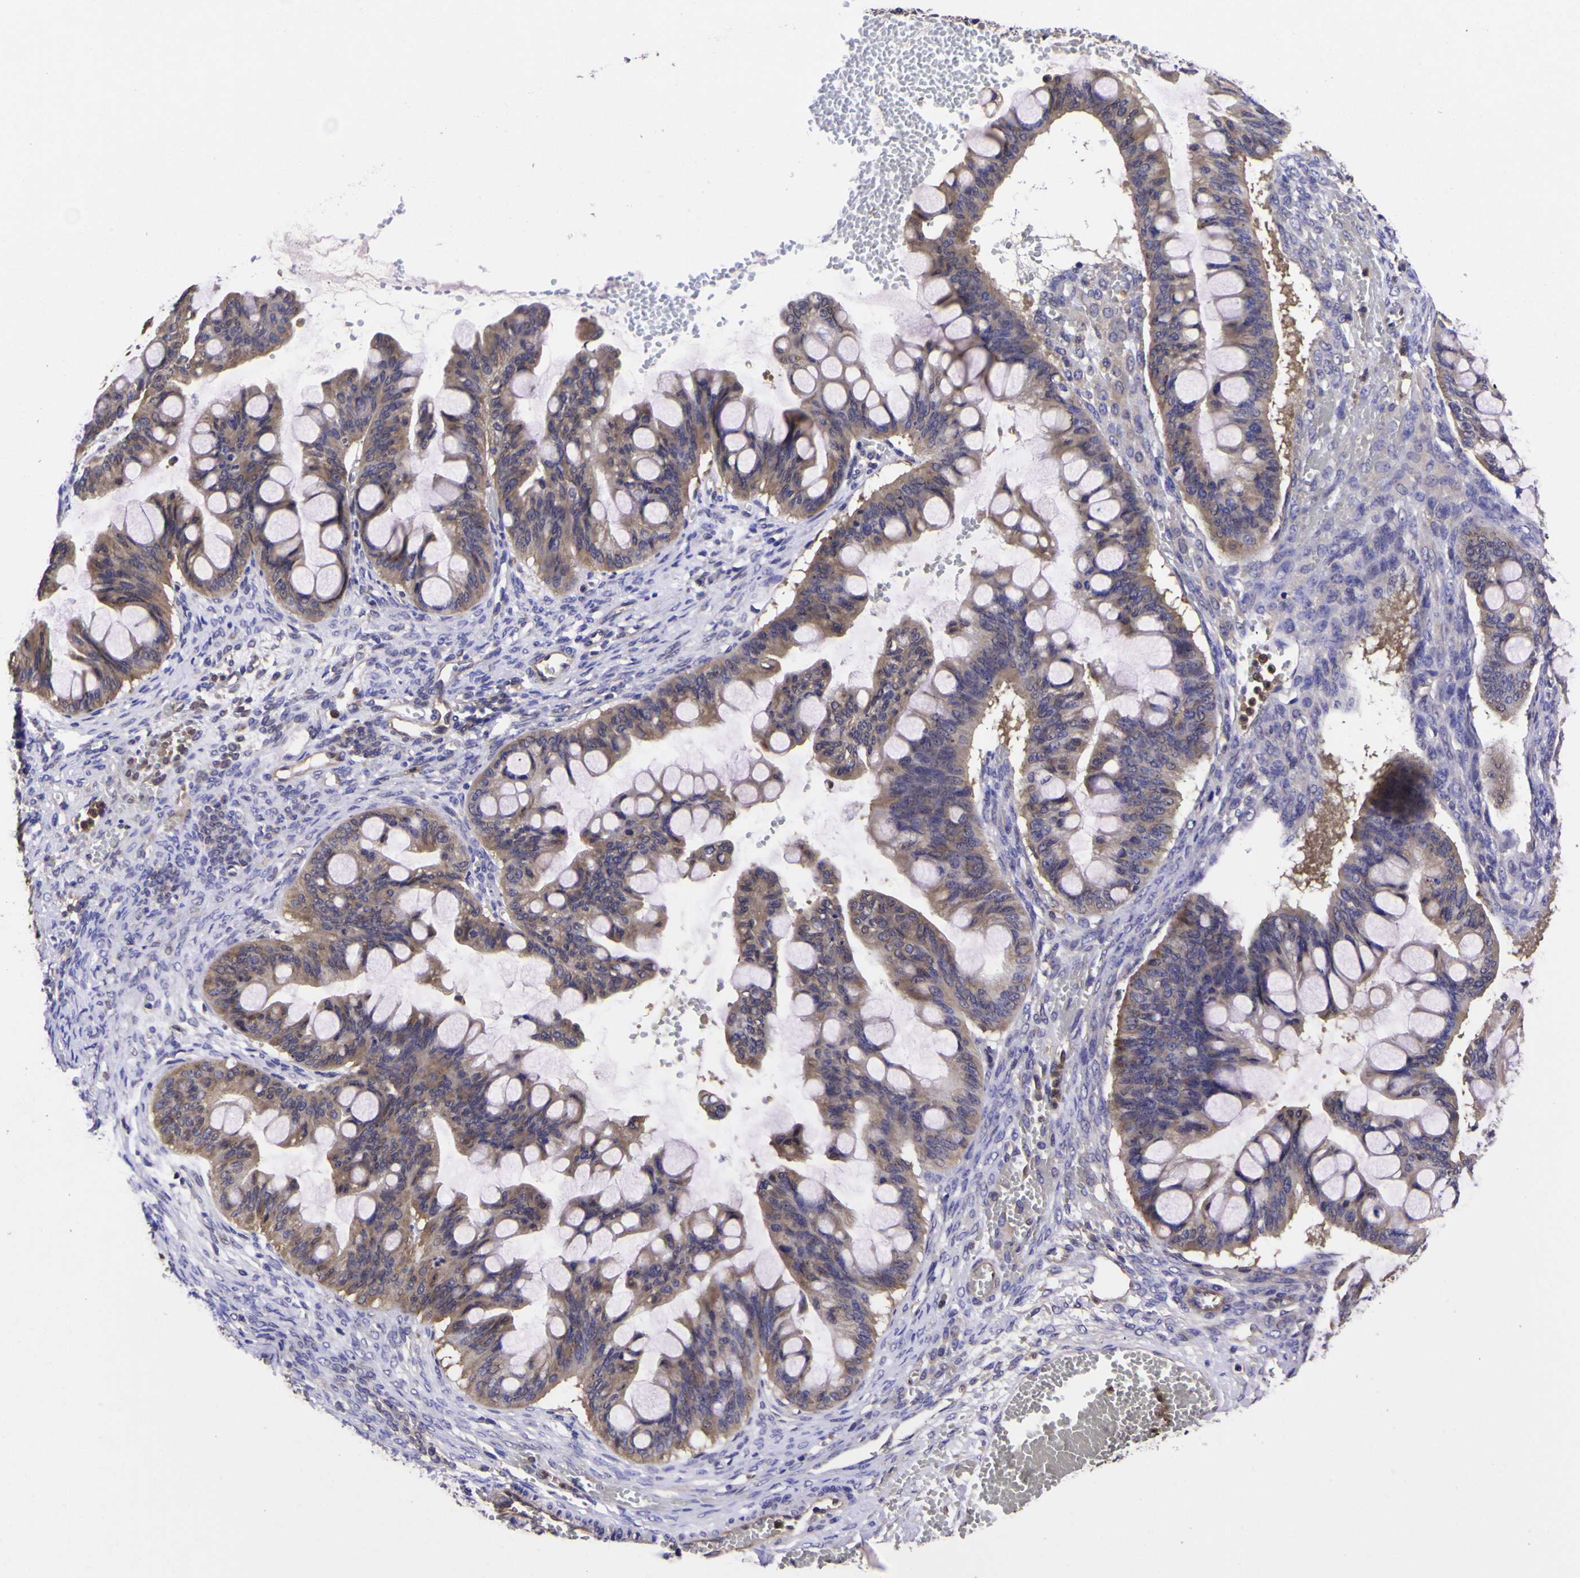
{"staining": {"intensity": "moderate", "quantity": ">75%", "location": "cytoplasmic/membranous"}, "tissue": "ovarian cancer", "cell_type": "Tumor cells", "image_type": "cancer", "snomed": [{"axis": "morphology", "description": "Cystadenocarcinoma, mucinous, NOS"}, {"axis": "topography", "description": "Ovary"}], "caption": "Human ovarian cancer stained with a protein marker shows moderate staining in tumor cells.", "gene": "MAPK14", "patient": {"sex": "female", "age": 73}}